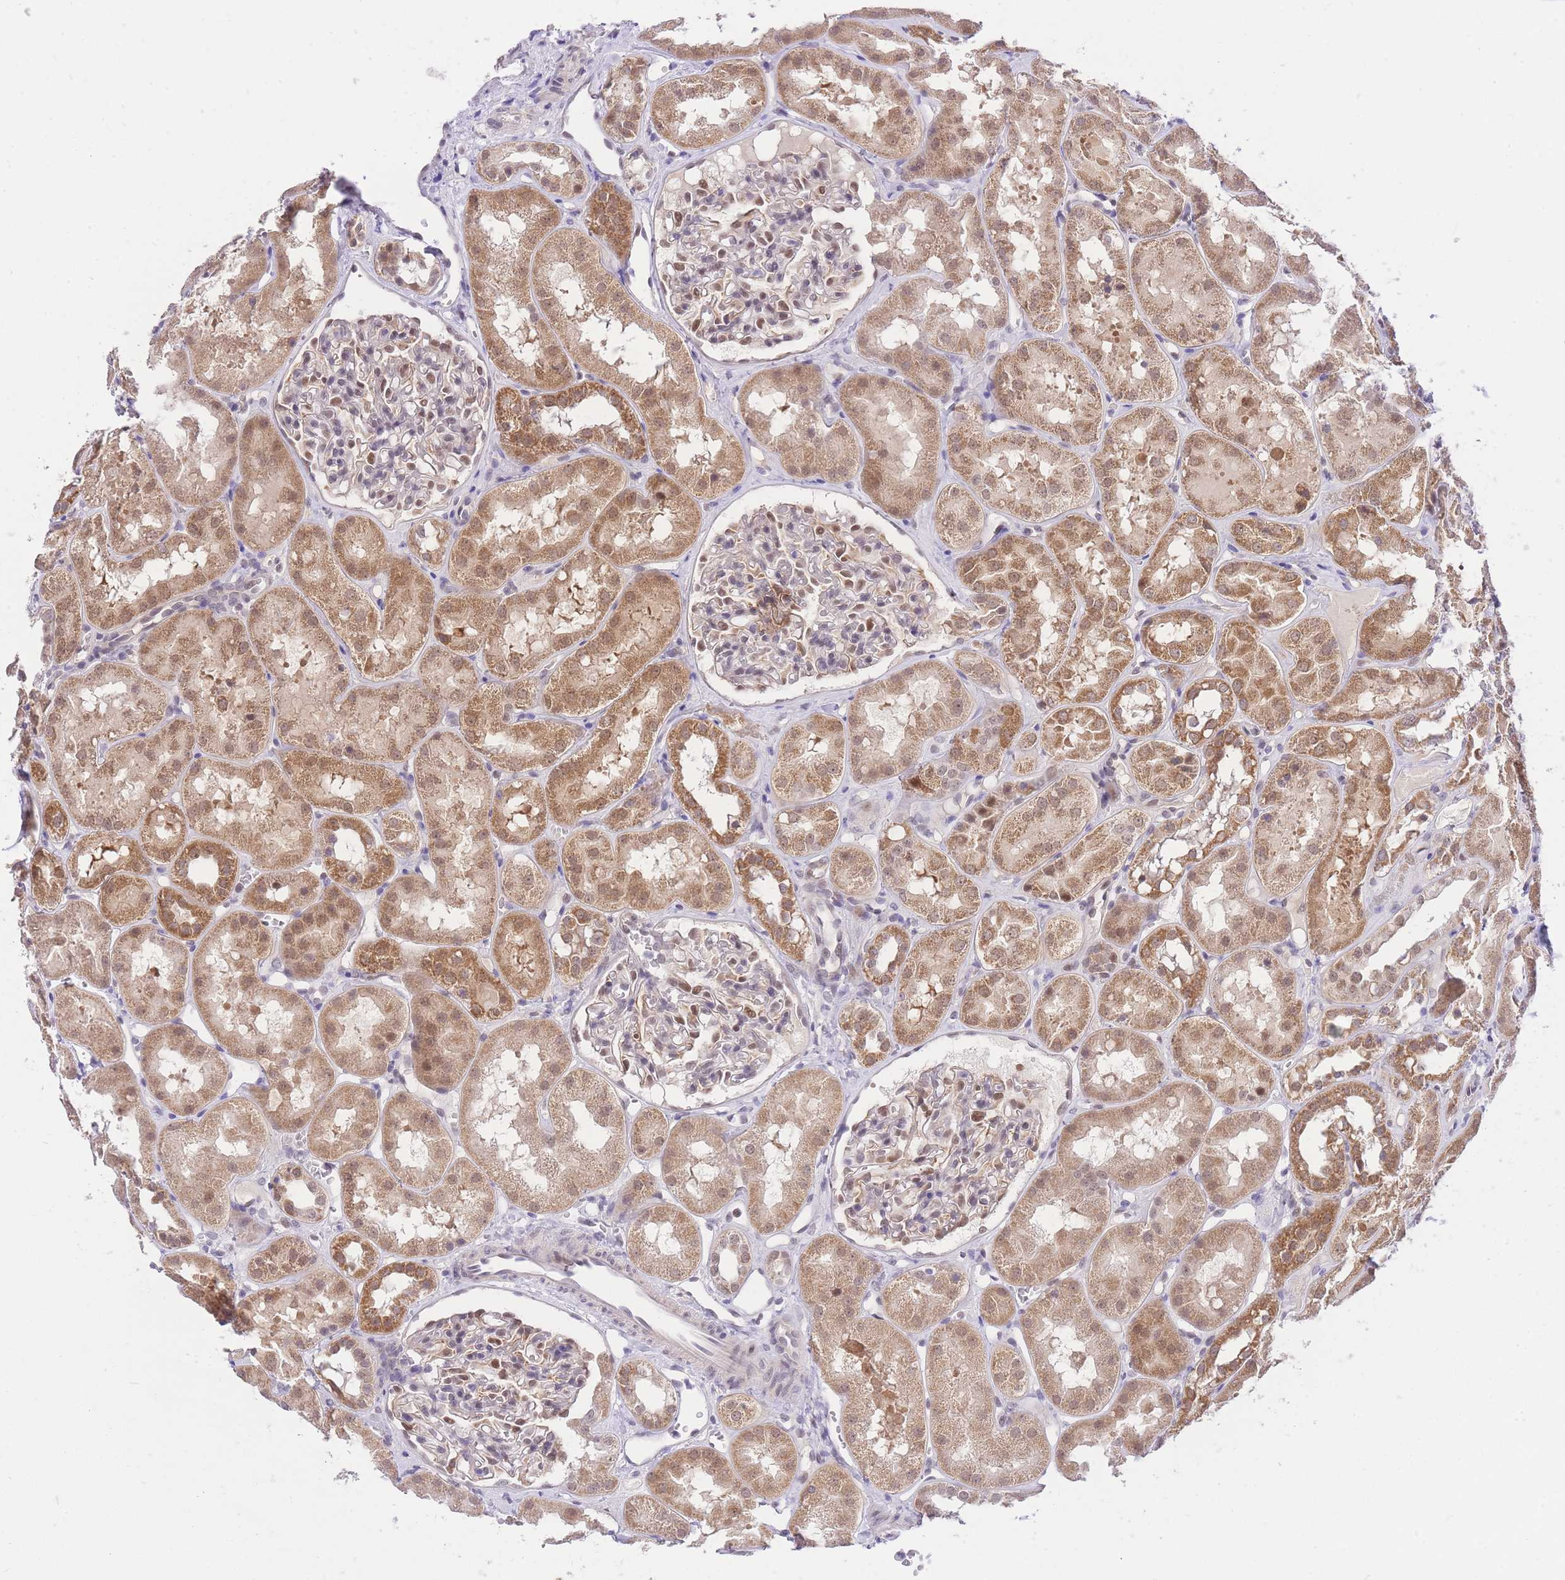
{"staining": {"intensity": "moderate", "quantity": "25%-75%", "location": "nuclear"}, "tissue": "kidney", "cell_type": "Cells in glomeruli", "image_type": "normal", "snomed": [{"axis": "morphology", "description": "Normal tissue, NOS"}, {"axis": "topography", "description": "Kidney"}], "caption": "Cells in glomeruli display moderate nuclear staining in approximately 25%-75% of cells in normal kidney. (brown staining indicates protein expression, while blue staining denotes nuclei).", "gene": "UBXN7", "patient": {"sex": "male", "age": 16}}